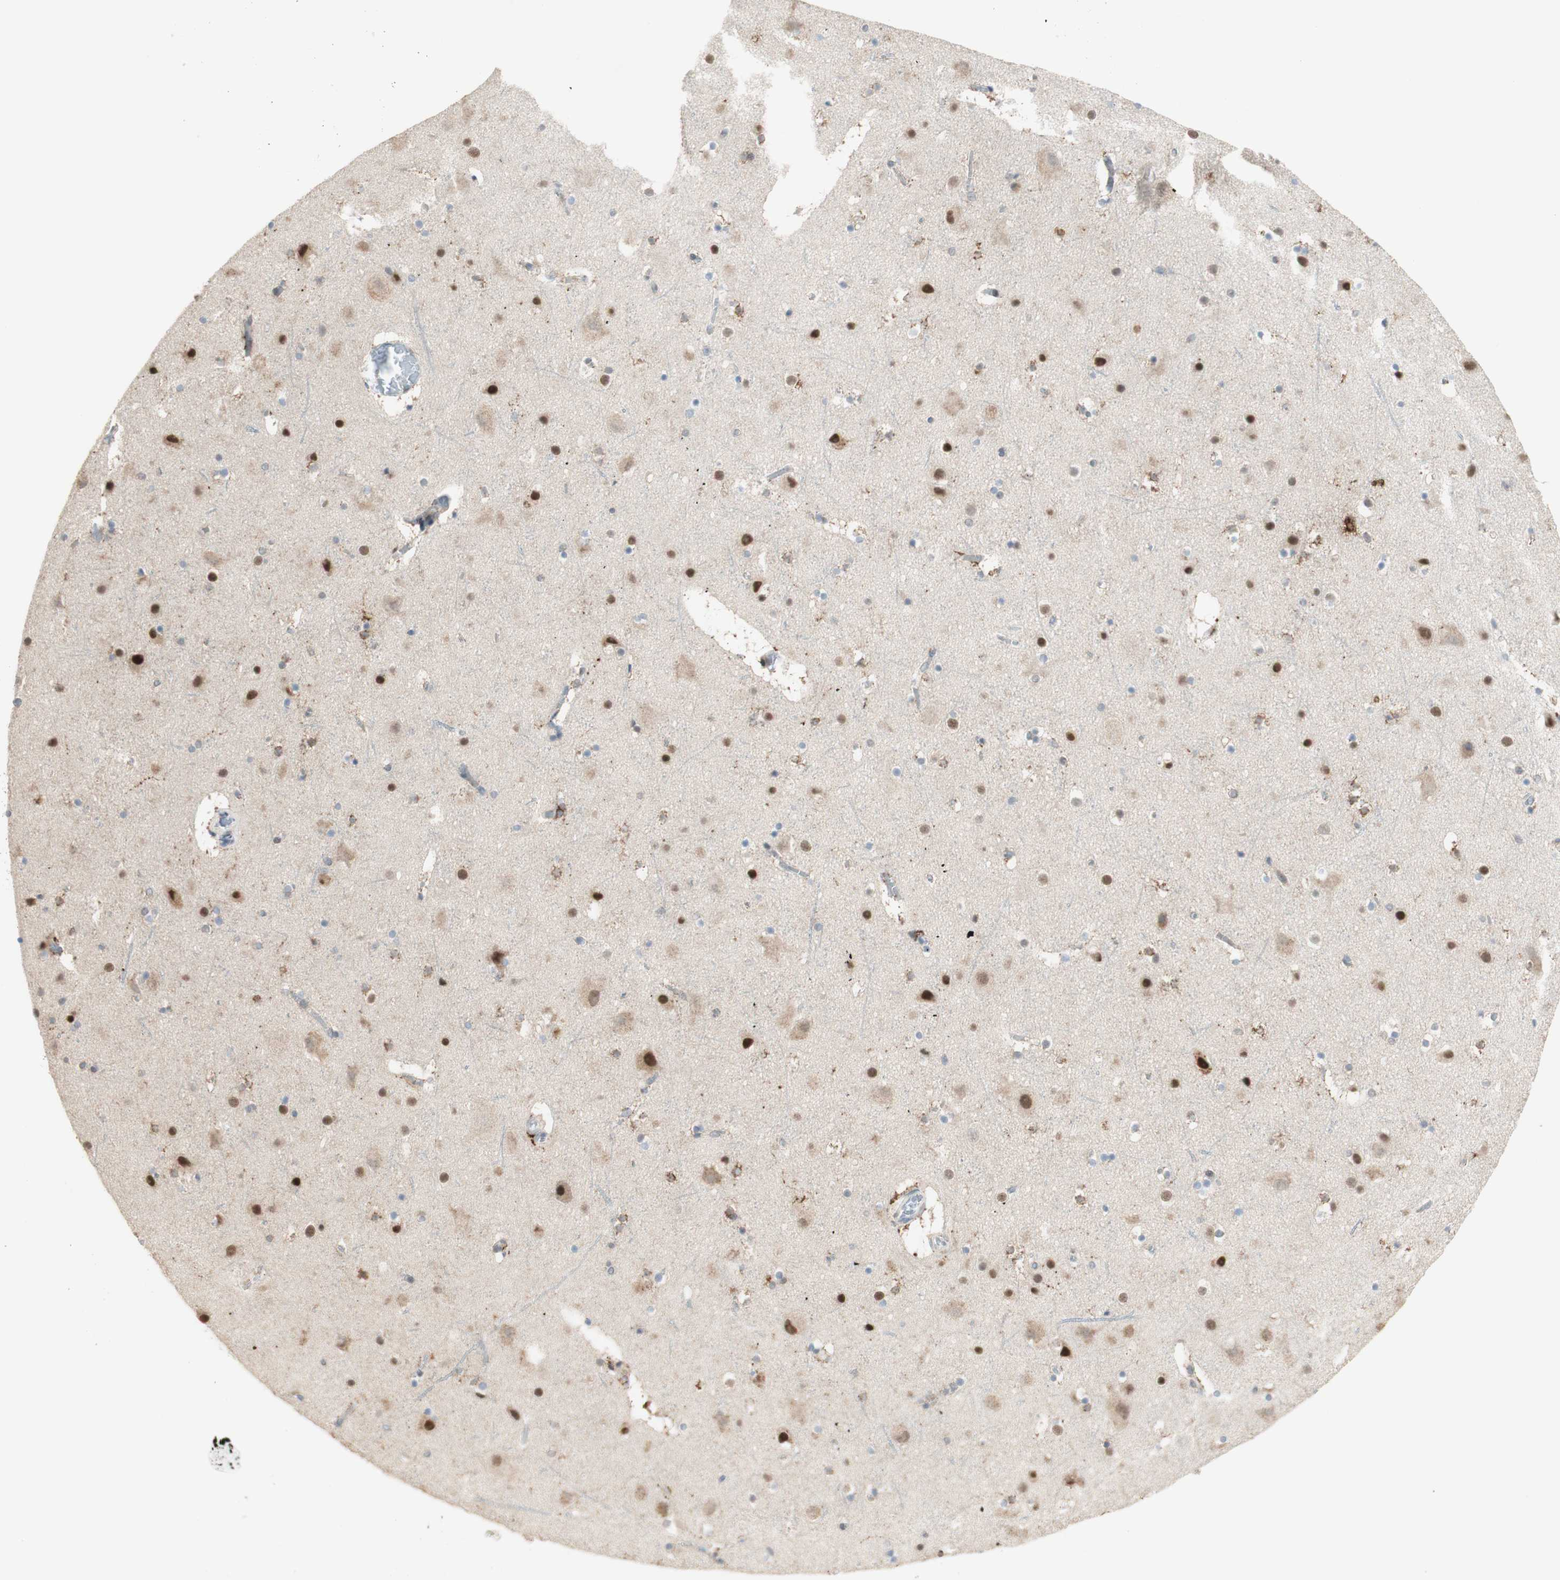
{"staining": {"intensity": "weak", "quantity": "25%-75%", "location": "cytoplasmic/membranous"}, "tissue": "cerebral cortex", "cell_type": "Endothelial cells", "image_type": "normal", "snomed": [{"axis": "morphology", "description": "Normal tissue, NOS"}, {"axis": "topography", "description": "Cerebral cortex"}], "caption": "A brown stain labels weak cytoplasmic/membranous expression of a protein in endothelial cells of benign human cerebral cortex. (IHC, brightfield microscopy, high magnification).", "gene": "GAPT", "patient": {"sex": "male", "age": 45}}